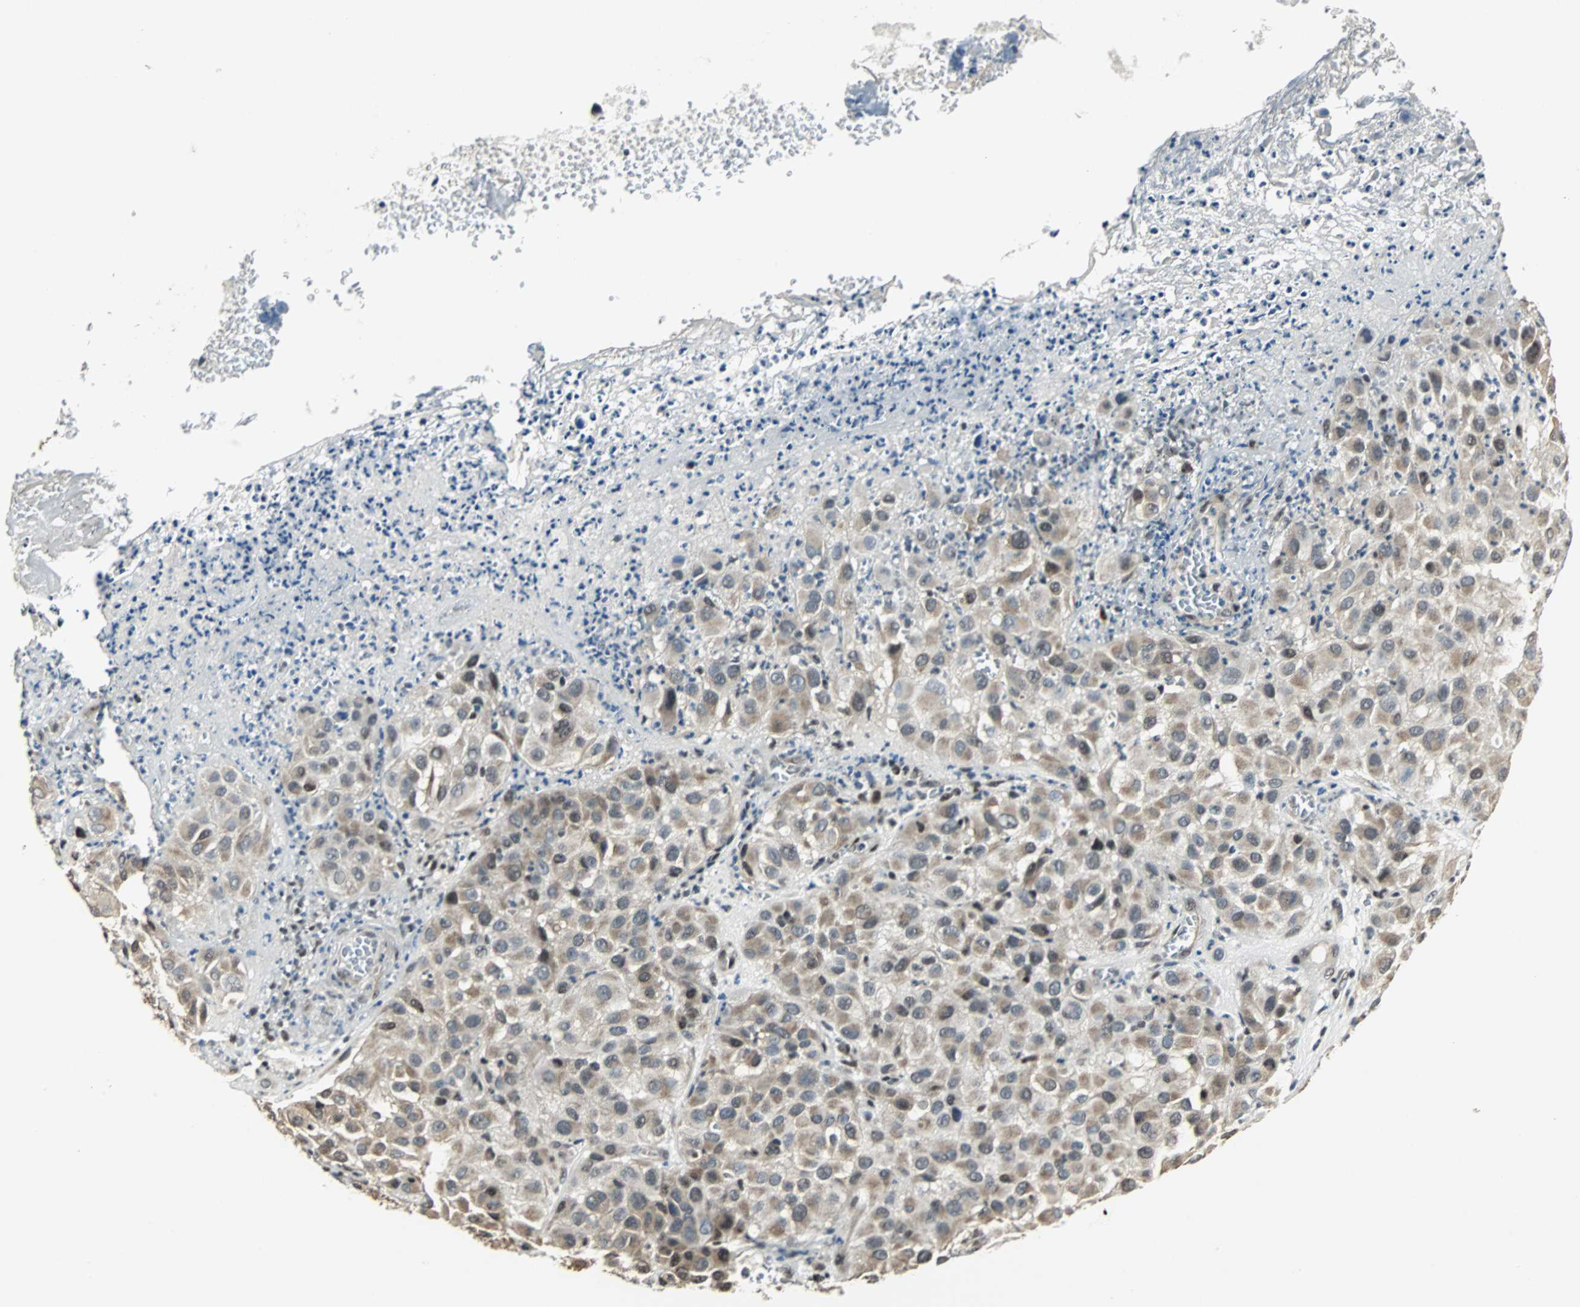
{"staining": {"intensity": "moderate", "quantity": "25%-75%", "location": "cytoplasmic/membranous"}, "tissue": "melanoma", "cell_type": "Tumor cells", "image_type": "cancer", "snomed": [{"axis": "morphology", "description": "Malignant melanoma, NOS"}, {"axis": "topography", "description": "Skin"}], "caption": "IHC staining of melanoma, which shows medium levels of moderate cytoplasmic/membranous expression in about 25%-75% of tumor cells indicating moderate cytoplasmic/membranous protein expression. The staining was performed using DAB (brown) for protein detection and nuclei were counterstained in hematoxylin (blue).", "gene": "MED4", "patient": {"sex": "female", "age": 21}}